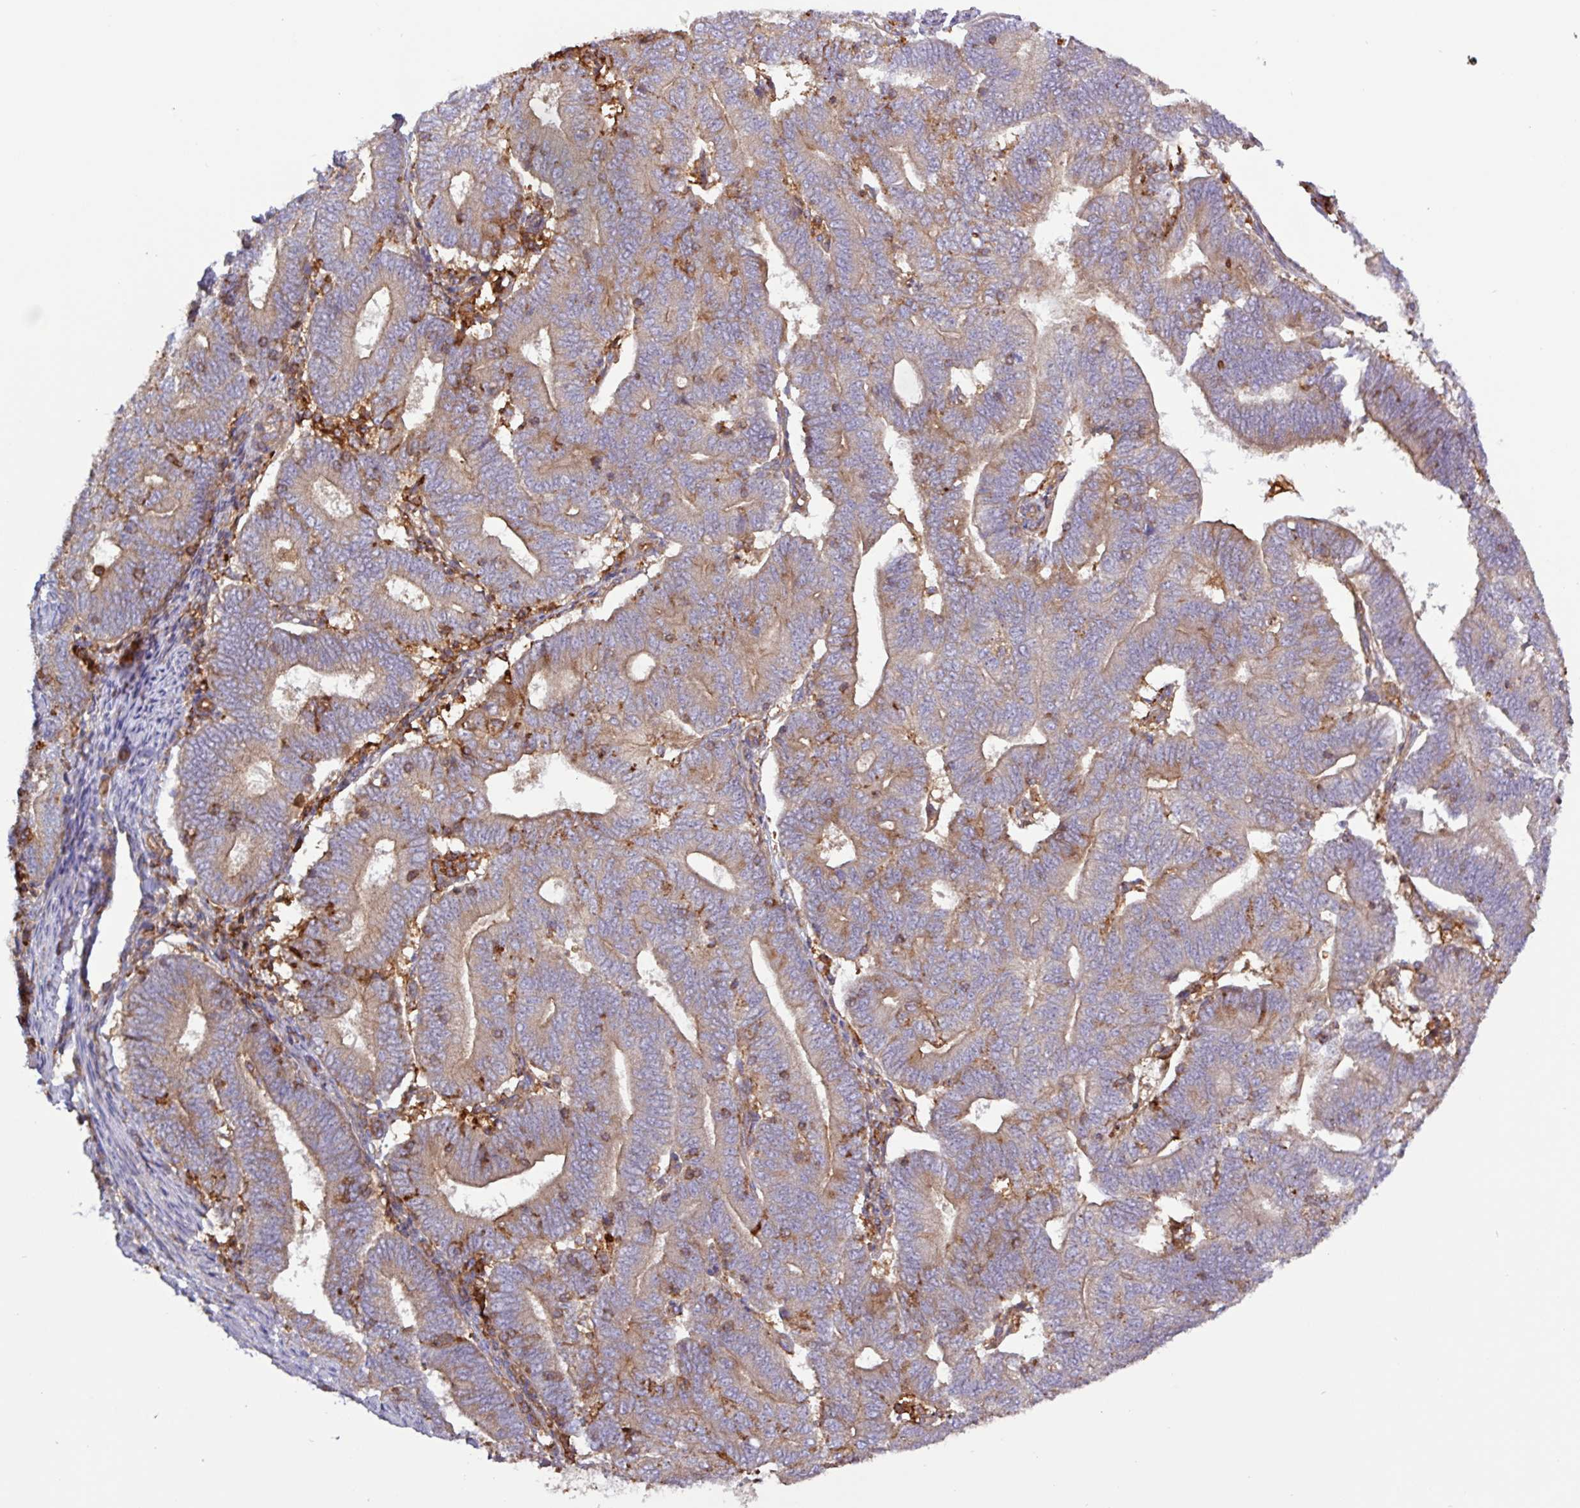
{"staining": {"intensity": "moderate", "quantity": "25%-75%", "location": "cytoplasmic/membranous"}, "tissue": "endometrial cancer", "cell_type": "Tumor cells", "image_type": "cancer", "snomed": [{"axis": "morphology", "description": "Adenocarcinoma, NOS"}, {"axis": "topography", "description": "Endometrium"}], "caption": "Moderate cytoplasmic/membranous positivity is present in approximately 25%-75% of tumor cells in endometrial adenocarcinoma. (Stains: DAB (3,3'-diaminobenzidine) in brown, nuclei in blue, Microscopy: brightfield microscopy at high magnification).", "gene": "ACTR3", "patient": {"sex": "female", "age": 70}}